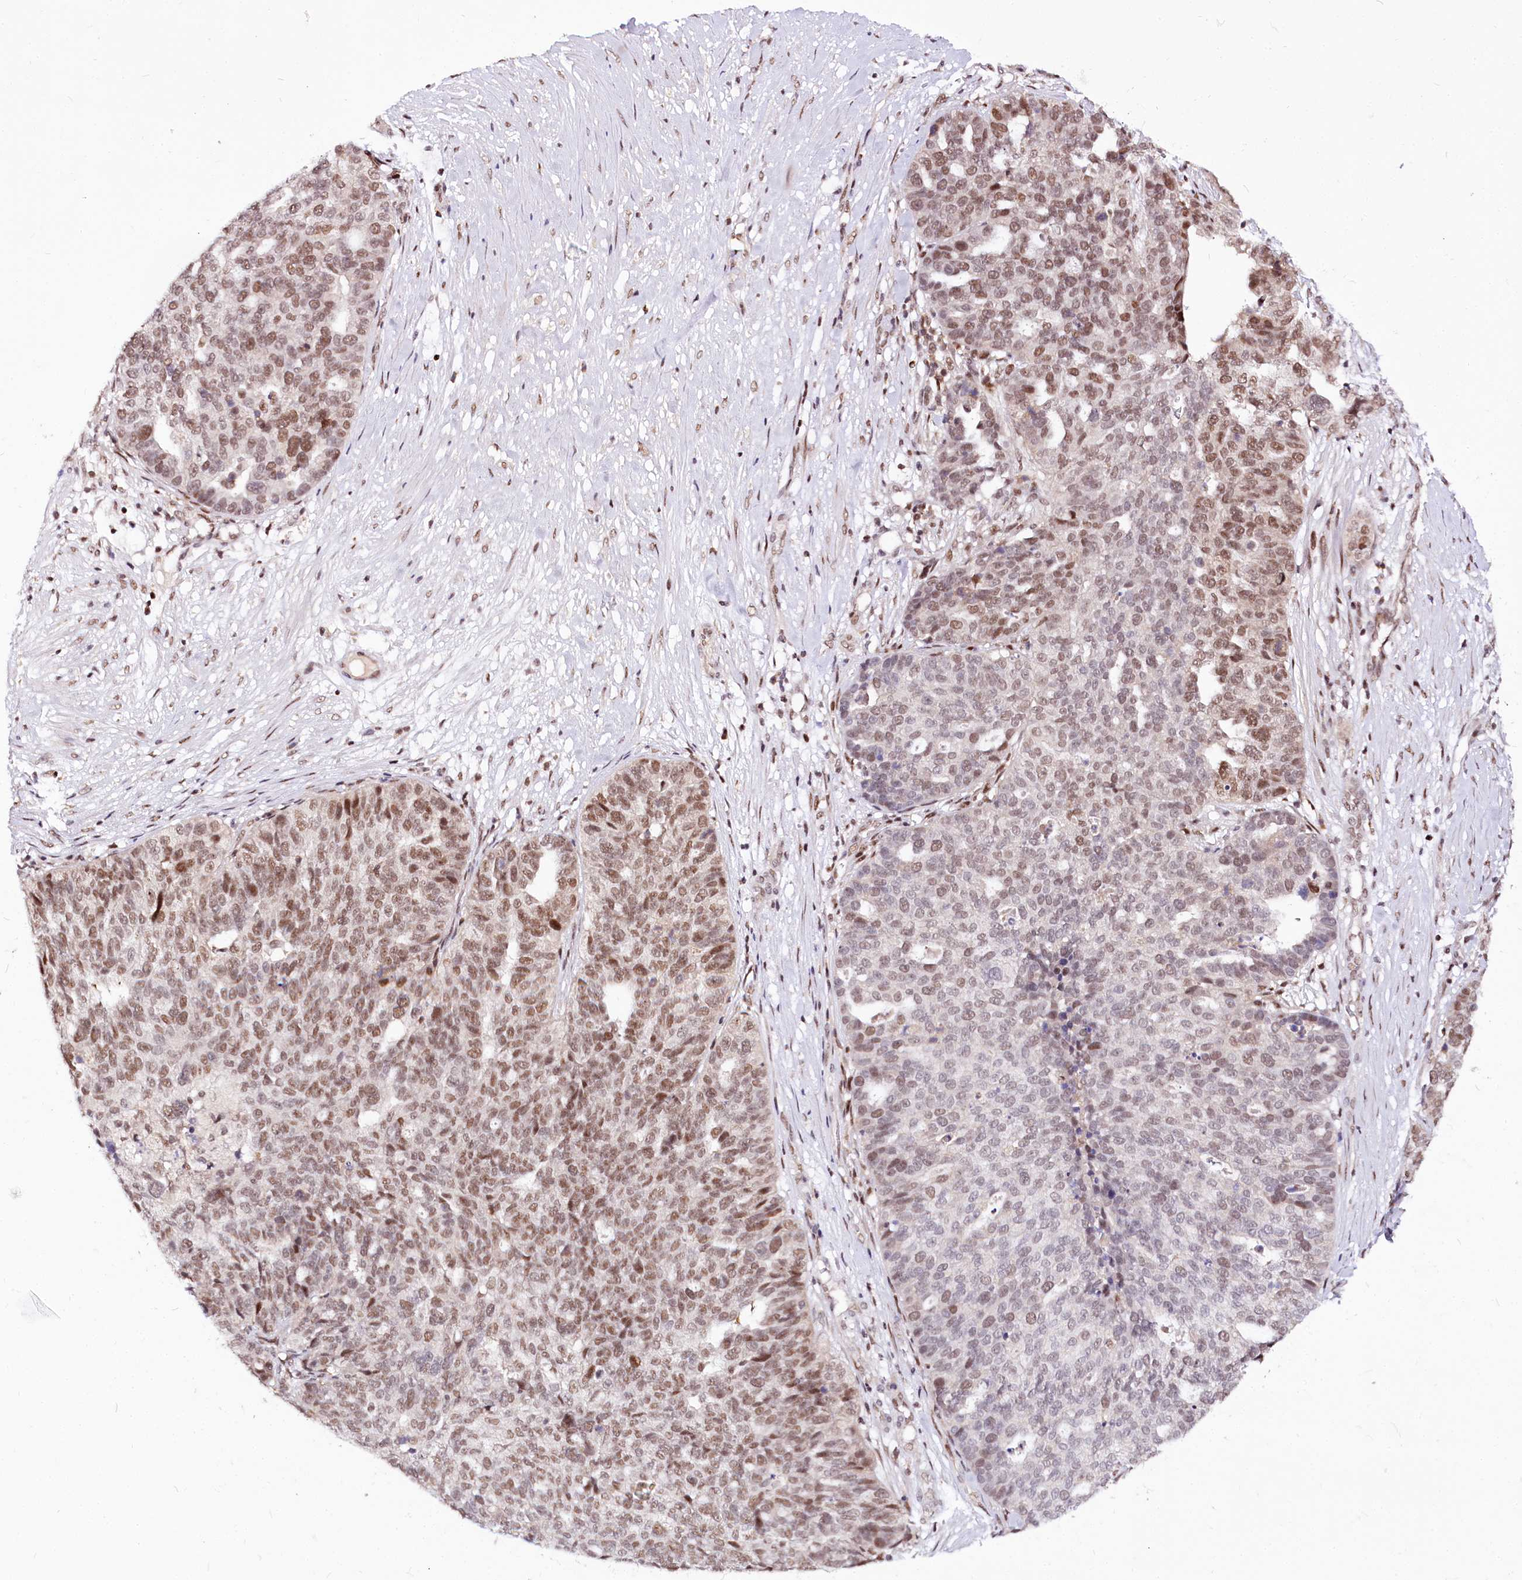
{"staining": {"intensity": "moderate", "quantity": ">75%", "location": "nuclear"}, "tissue": "ovarian cancer", "cell_type": "Tumor cells", "image_type": "cancer", "snomed": [{"axis": "morphology", "description": "Cystadenocarcinoma, serous, NOS"}, {"axis": "topography", "description": "Ovary"}], "caption": "Protein analysis of serous cystadenocarcinoma (ovarian) tissue demonstrates moderate nuclear positivity in approximately >75% of tumor cells.", "gene": "POLA2", "patient": {"sex": "female", "age": 59}}